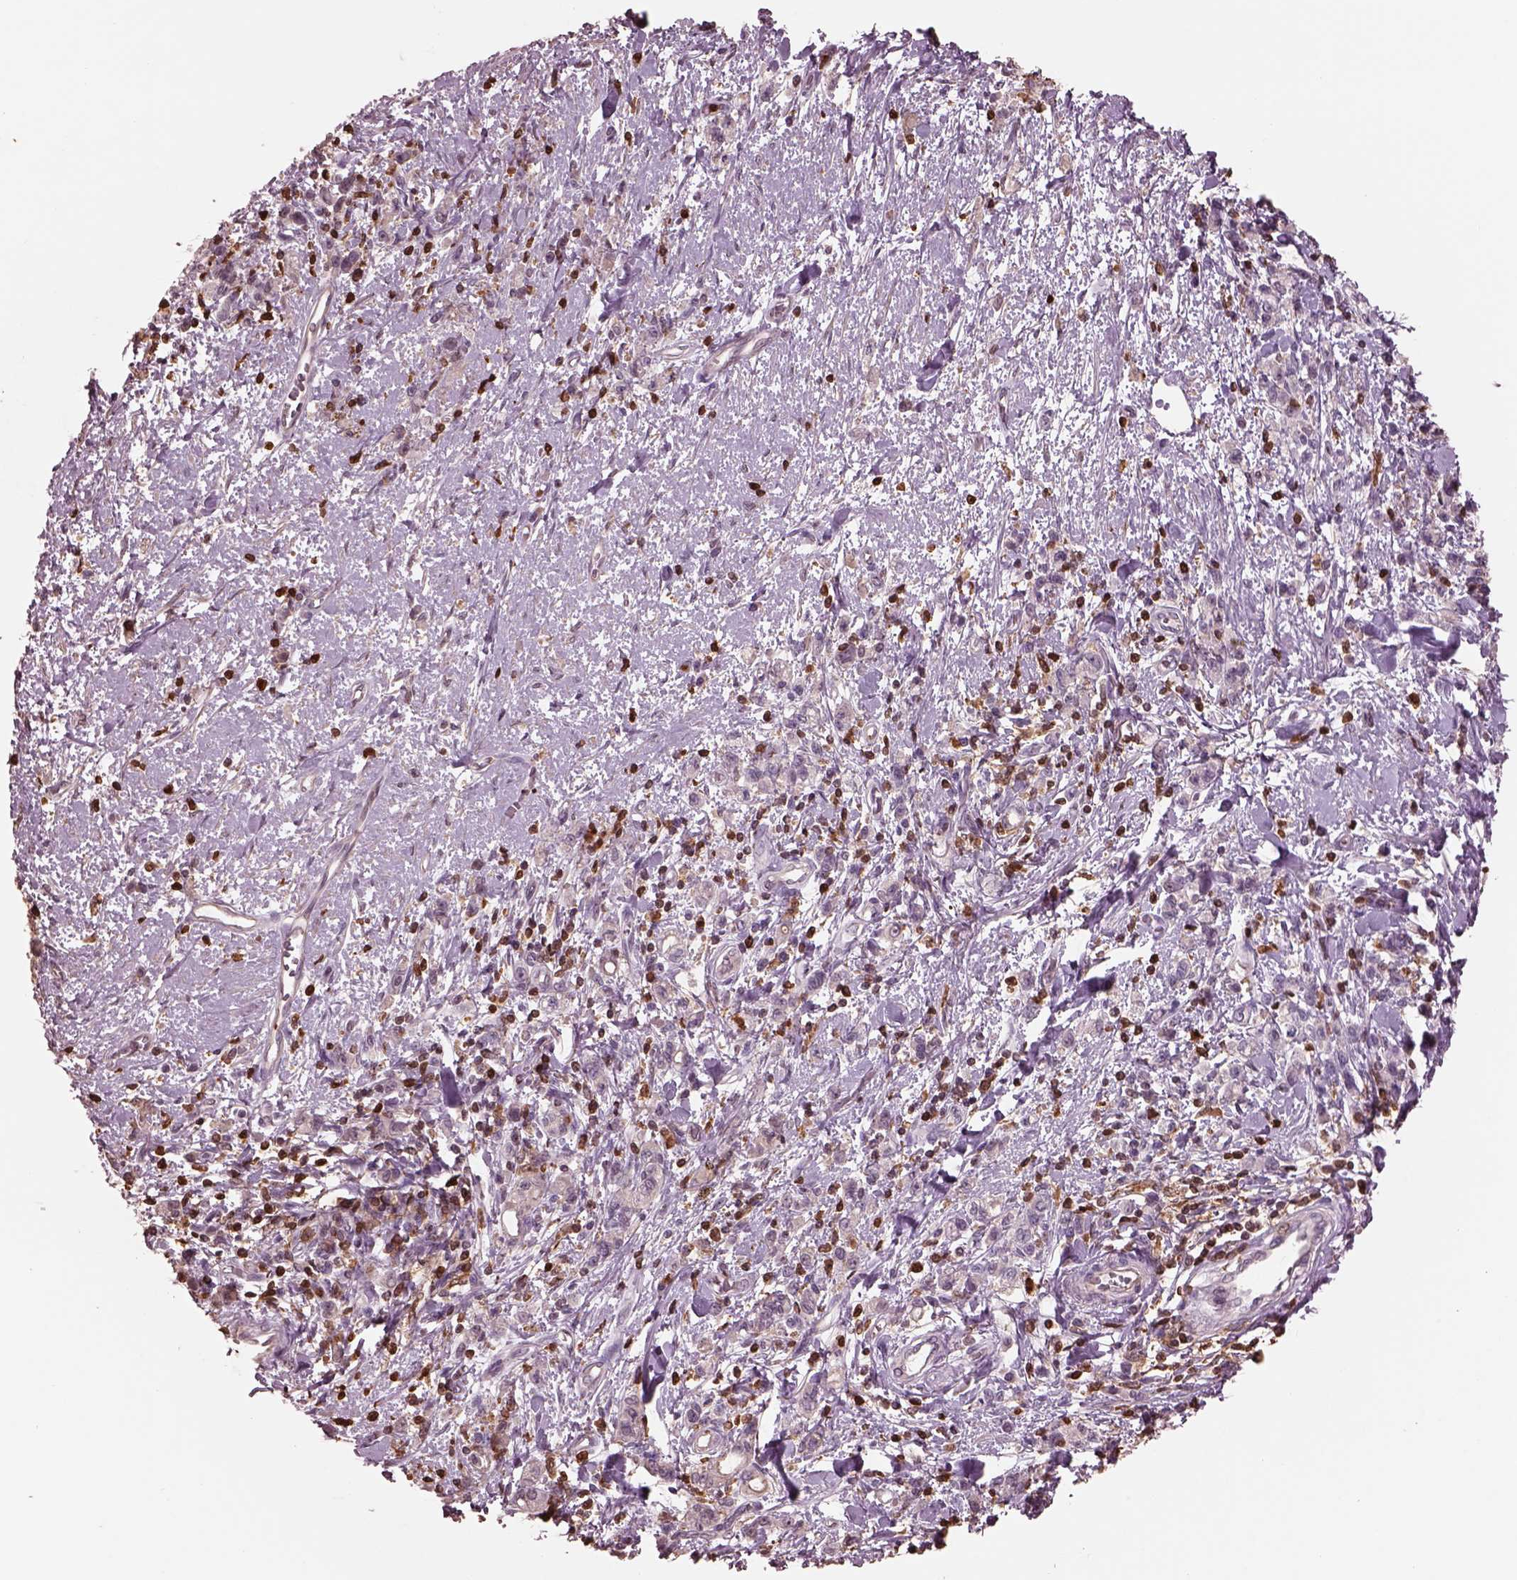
{"staining": {"intensity": "weak", "quantity": "<25%", "location": "cytoplasmic/membranous"}, "tissue": "stomach cancer", "cell_type": "Tumor cells", "image_type": "cancer", "snomed": [{"axis": "morphology", "description": "Adenocarcinoma, NOS"}, {"axis": "topography", "description": "Stomach"}], "caption": "This photomicrograph is of stomach cancer (adenocarcinoma) stained with IHC to label a protein in brown with the nuclei are counter-stained blue. There is no expression in tumor cells.", "gene": "IL31RA", "patient": {"sex": "male", "age": 77}}